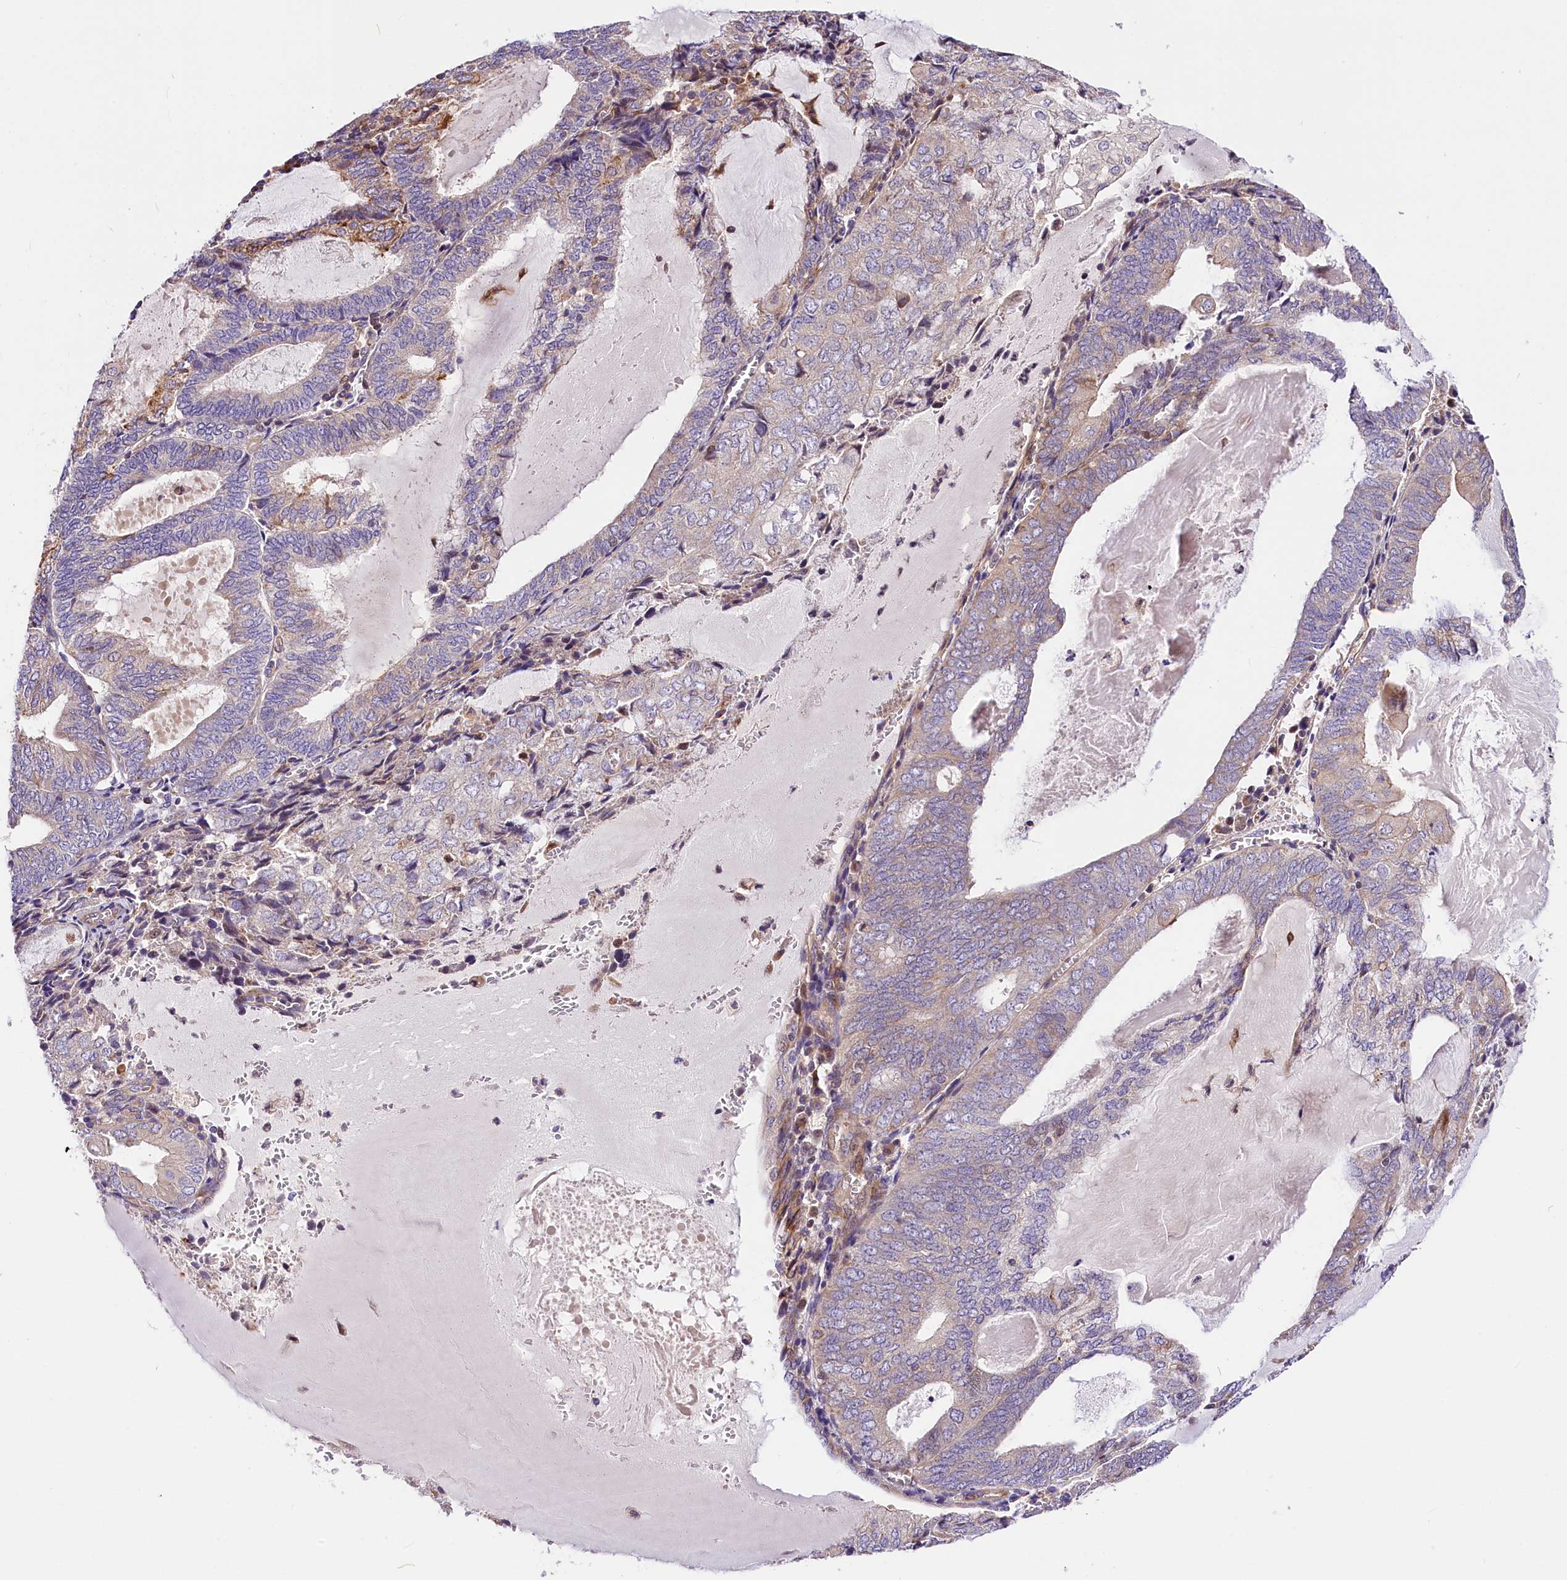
{"staining": {"intensity": "weak", "quantity": "<25%", "location": "cytoplasmic/membranous"}, "tissue": "endometrial cancer", "cell_type": "Tumor cells", "image_type": "cancer", "snomed": [{"axis": "morphology", "description": "Adenocarcinoma, NOS"}, {"axis": "topography", "description": "Endometrium"}], "caption": "The image reveals no significant staining in tumor cells of adenocarcinoma (endometrial).", "gene": "ARMC6", "patient": {"sex": "female", "age": 81}}